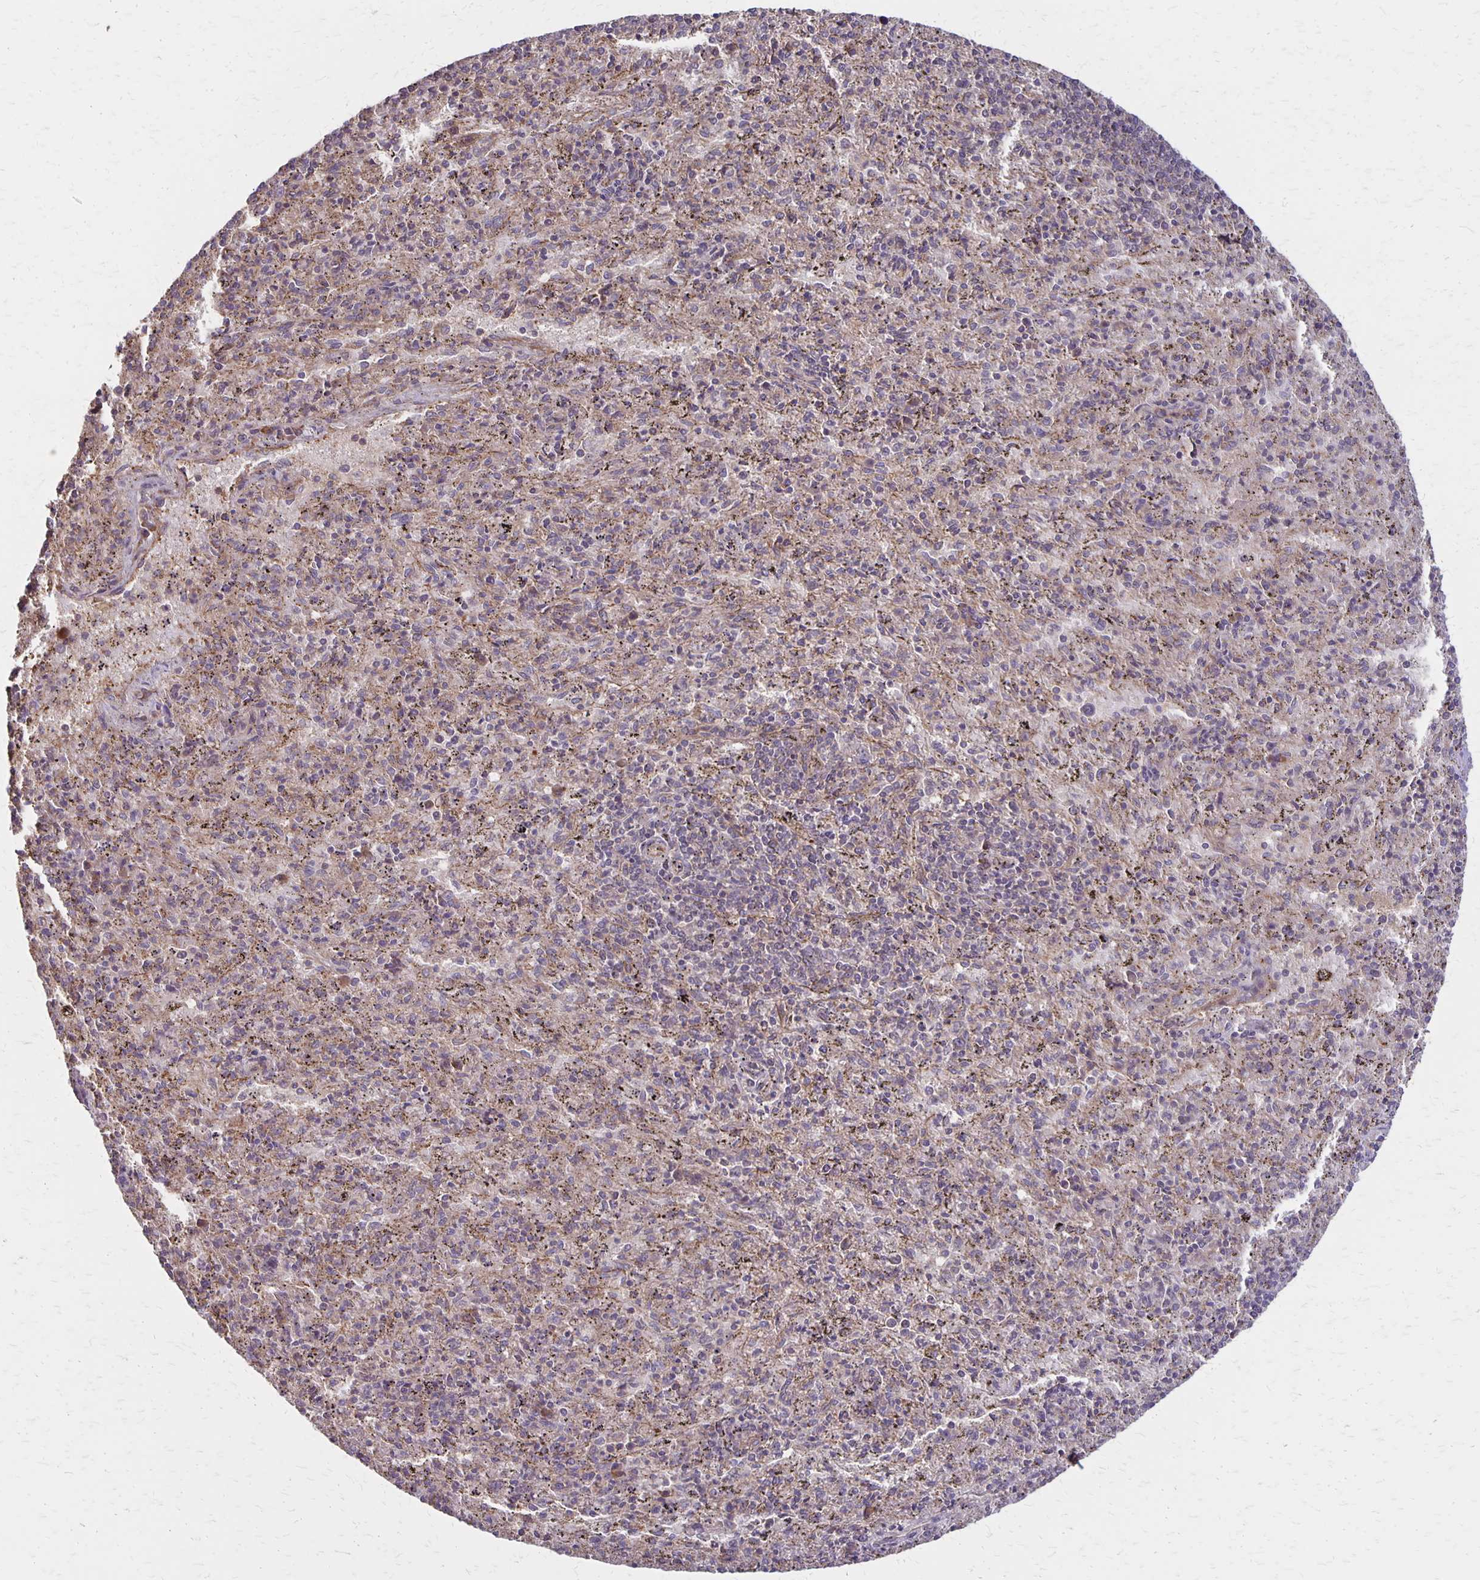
{"staining": {"intensity": "negative", "quantity": "none", "location": "none"}, "tissue": "spleen", "cell_type": "Cells in red pulp", "image_type": "normal", "snomed": [{"axis": "morphology", "description": "Normal tissue, NOS"}, {"axis": "topography", "description": "Spleen"}], "caption": "A photomicrograph of spleen stained for a protein shows no brown staining in cells in red pulp. (Immunohistochemistry (ihc), brightfield microscopy, high magnification).", "gene": "PROM2", "patient": {"sex": "male", "age": 57}}